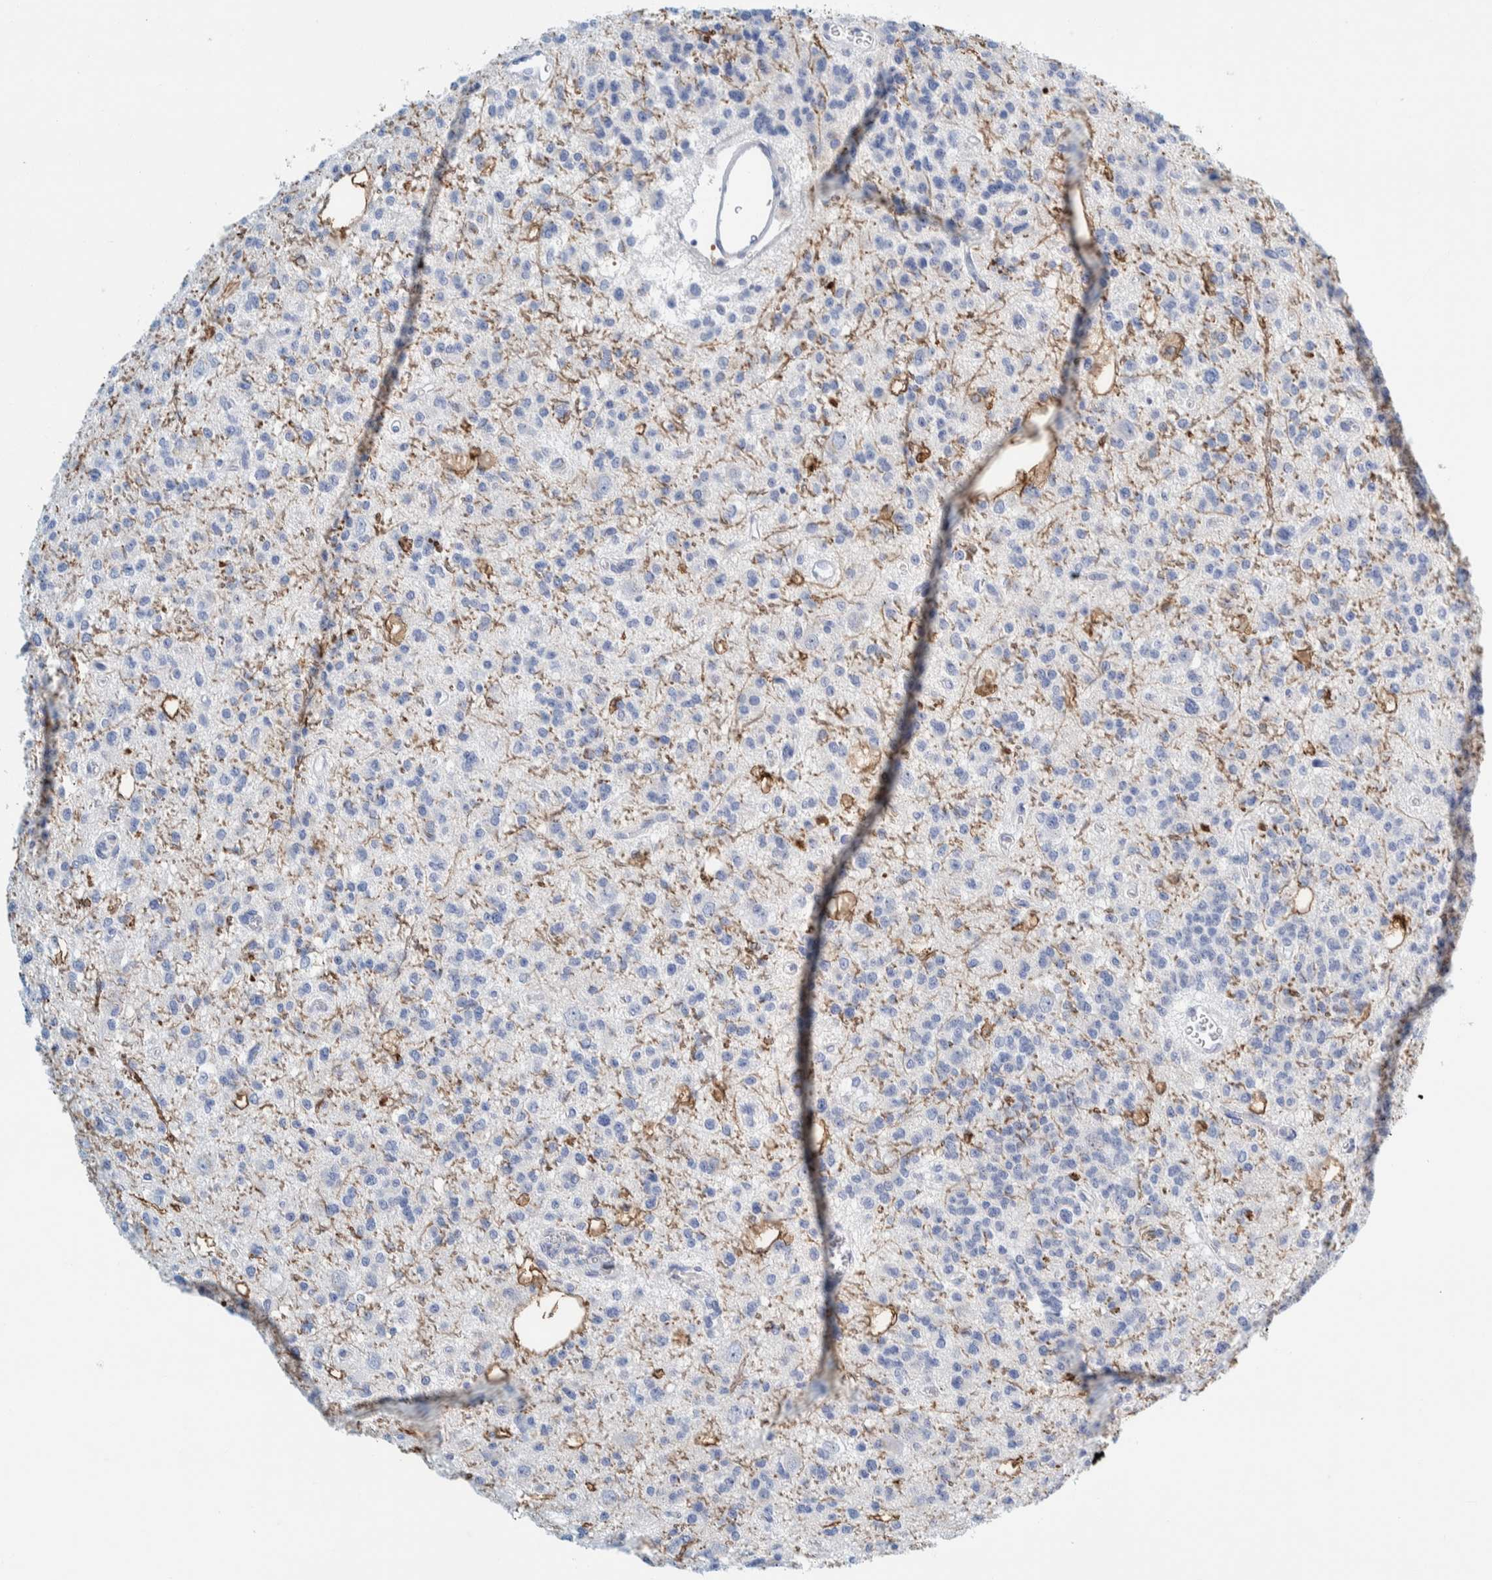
{"staining": {"intensity": "negative", "quantity": "none", "location": "none"}, "tissue": "glioma", "cell_type": "Tumor cells", "image_type": "cancer", "snomed": [{"axis": "morphology", "description": "Glioma, malignant, Low grade"}, {"axis": "topography", "description": "Brain"}], "caption": "Histopathology image shows no protein positivity in tumor cells of glioma tissue. (DAB (3,3'-diaminobenzidine) IHC with hematoxylin counter stain).", "gene": "MOG", "patient": {"sex": "male", "age": 38}}